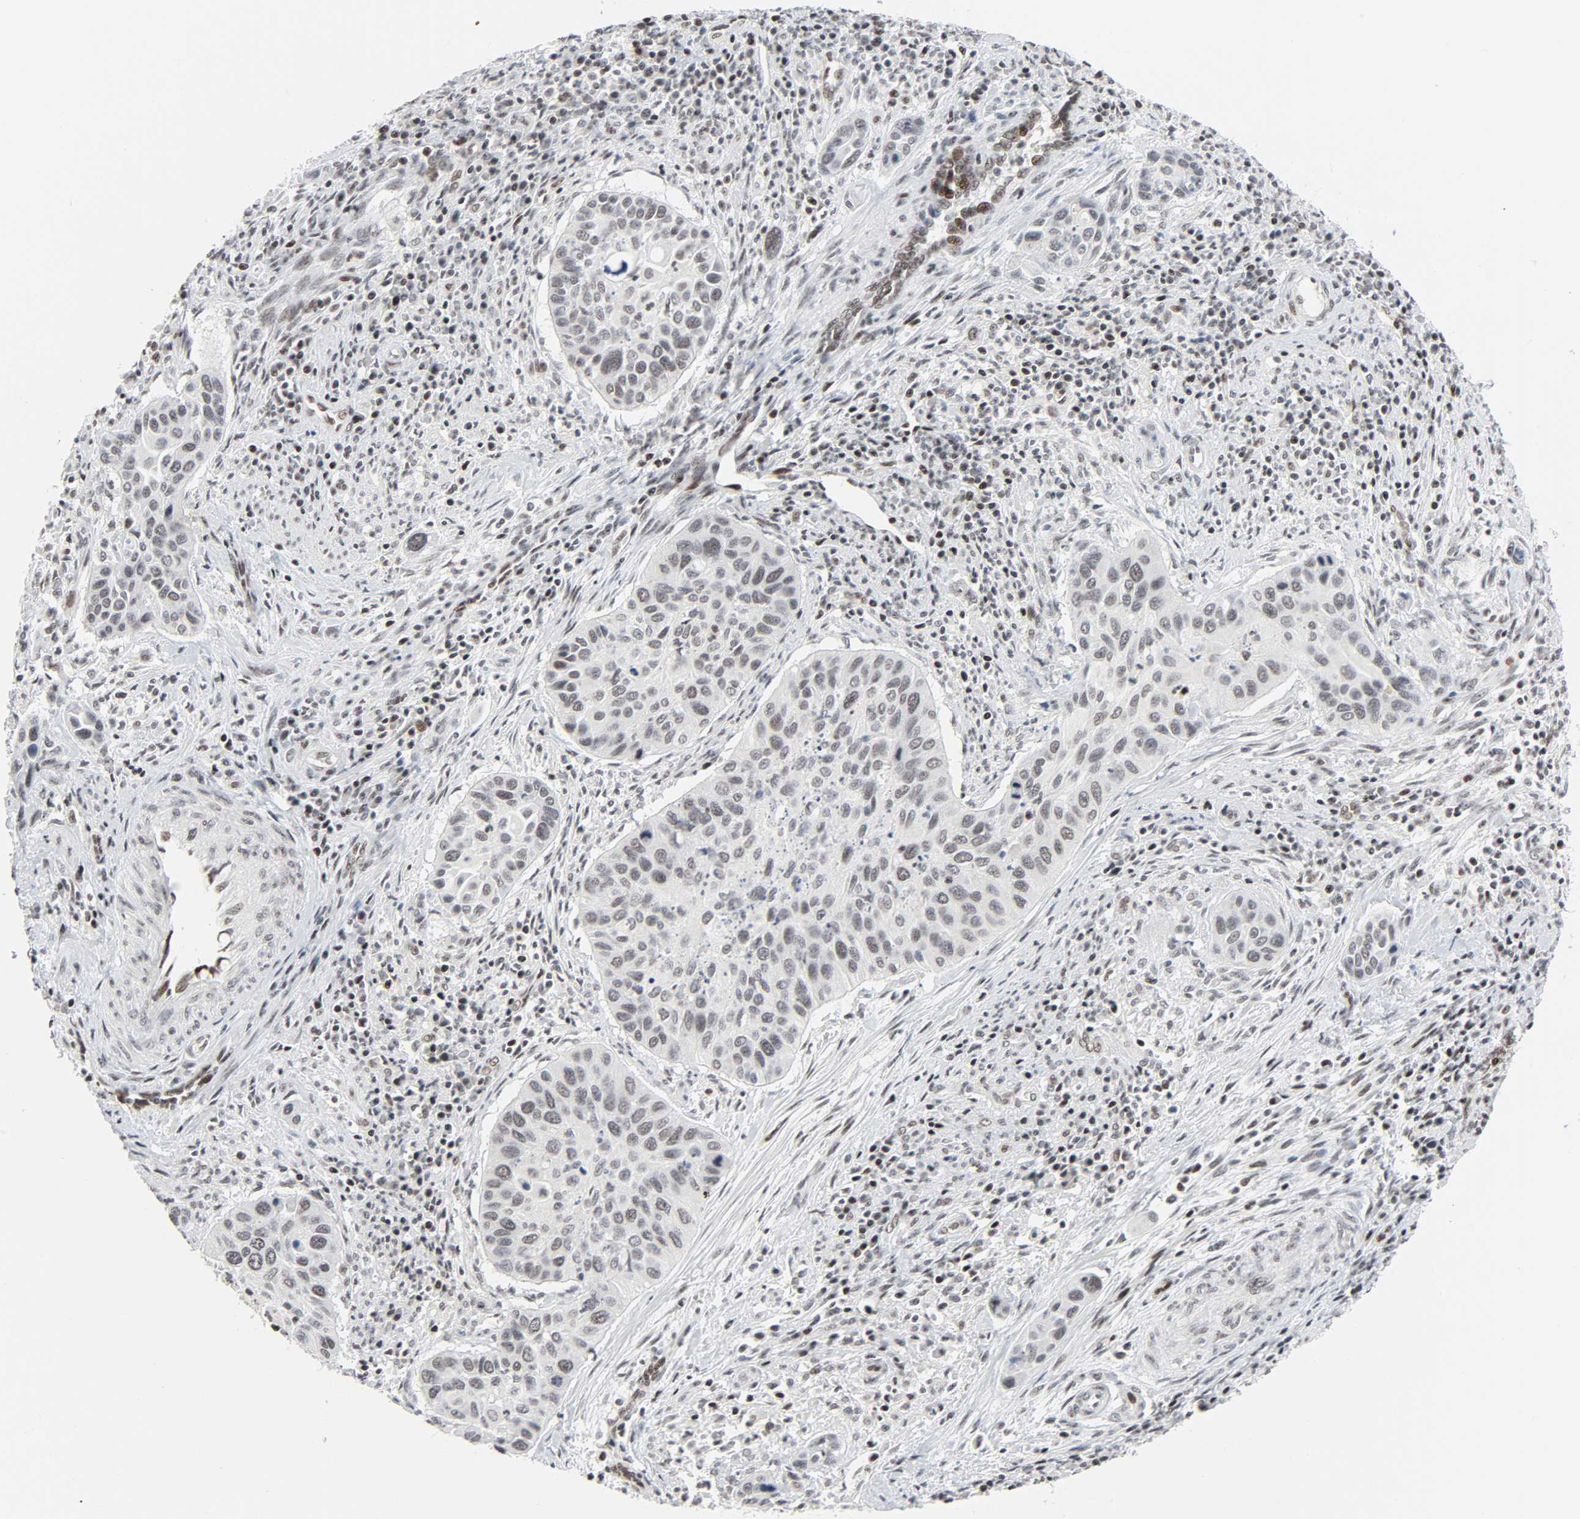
{"staining": {"intensity": "weak", "quantity": "25%-75%", "location": "nuclear"}, "tissue": "cervical cancer", "cell_type": "Tumor cells", "image_type": "cancer", "snomed": [{"axis": "morphology", "description": "Squamous cell carcinoma, NOS"}, {"axis": "topography", "description": "Cervix"}], "caption": "Weak nuclear protein positivity is present in approximately 25%-75% of tumor cells in cervical cancer. (brown staining indicates protein expression, while blue staining denotes nuclei).", "gene": "GABPA", "patient": {"sex": "female", "age": 39}}